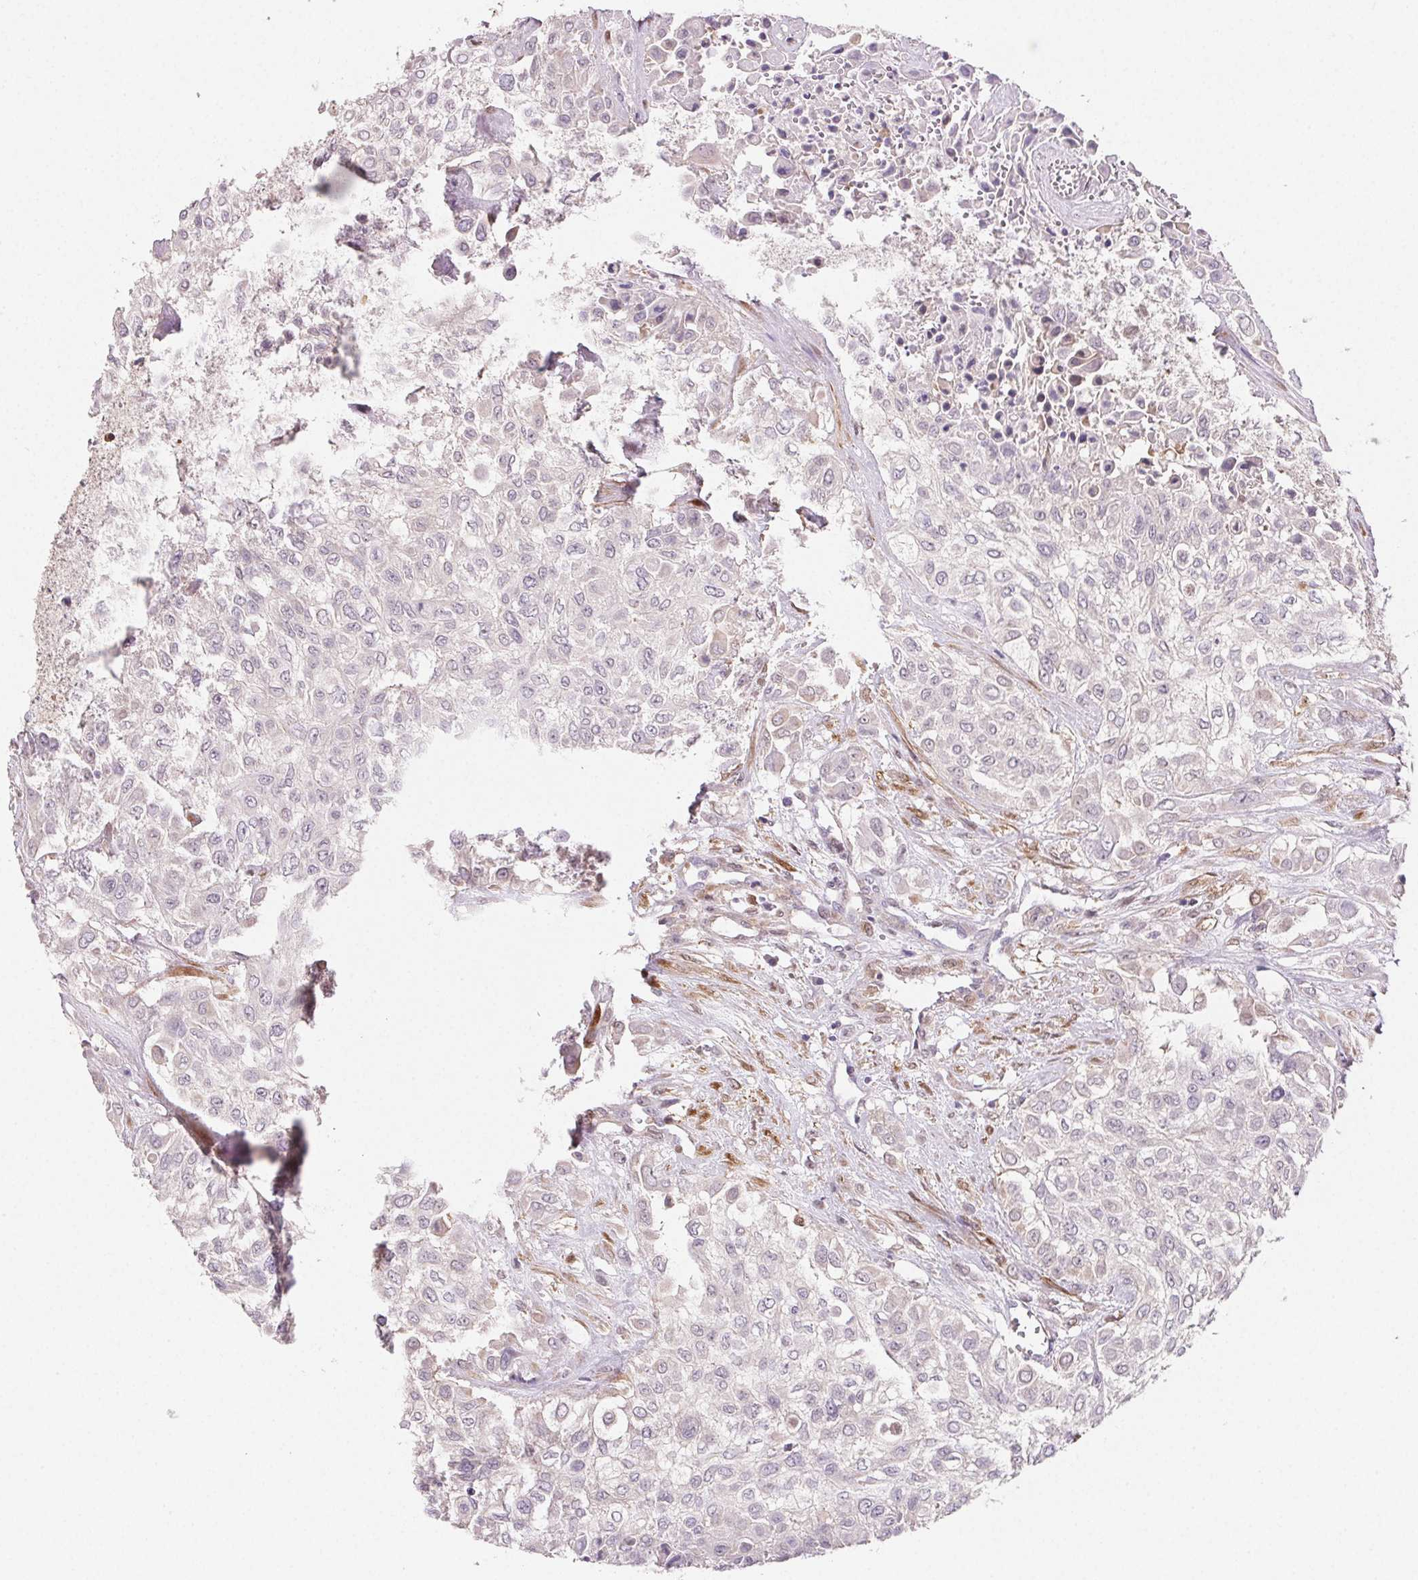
{"staining": {"intensity": "negative", "quantity": "none", "location": "none"}, "tissue": "urothelial cancer", "cell_type": "Tumor cells", "image_type": "cancer", "snomed": [{"axis": "morphology", "description": "Urothelial carcinoma, High grade"}, {"axis": "topography", "description": "Urinary bladder"}], "caption": "Immunohistochemistry (IHC) histopathology image of human urothelial carcinoma (high-grade) stained for a protein (brown), which reveals no staining in tumor cells.", "gene": "GBP1", "patient": {"sex": "male", "age": 57}}